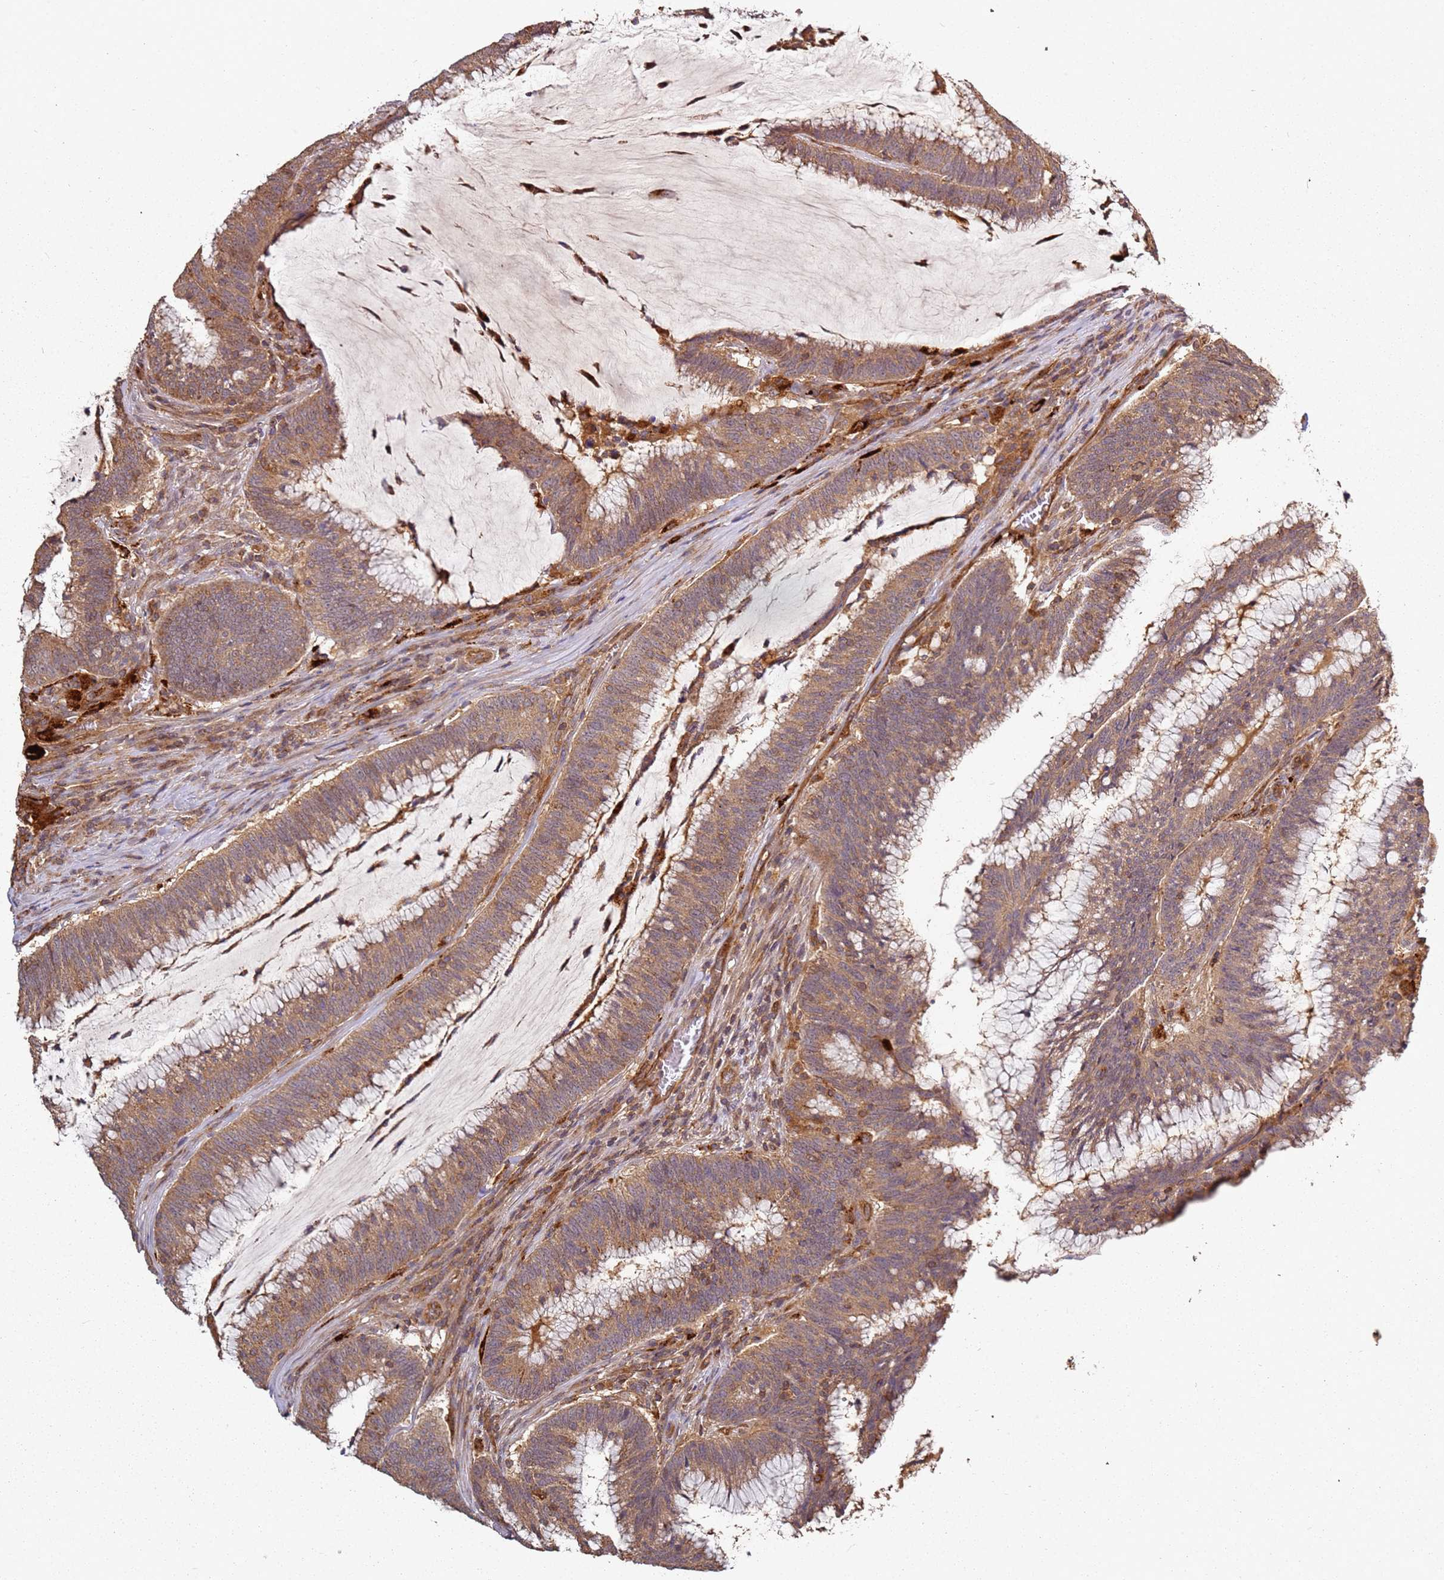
{"staining": {"intensity": "moderate", "quantity": ">75%", "location": "cytoplasmic/membranous"}, "tissue": "colorectal cancer", "cell_type": "Tumor cells", "image_type": "cancer", "snomed": [{"axis": "morphology", "description": "Adenocarcinoma, NOS"}, {"axis": "topography", "description": "Rectum"}], "caption": "About >75% of tumor cells in human colorectal cancer reveal moderate cytoplasmic/membranous protein positivity as visualized by brown immunohistochemical staining.", "gene": "SCGB2B2", "patient": {"sex": "female", "age": 77}}